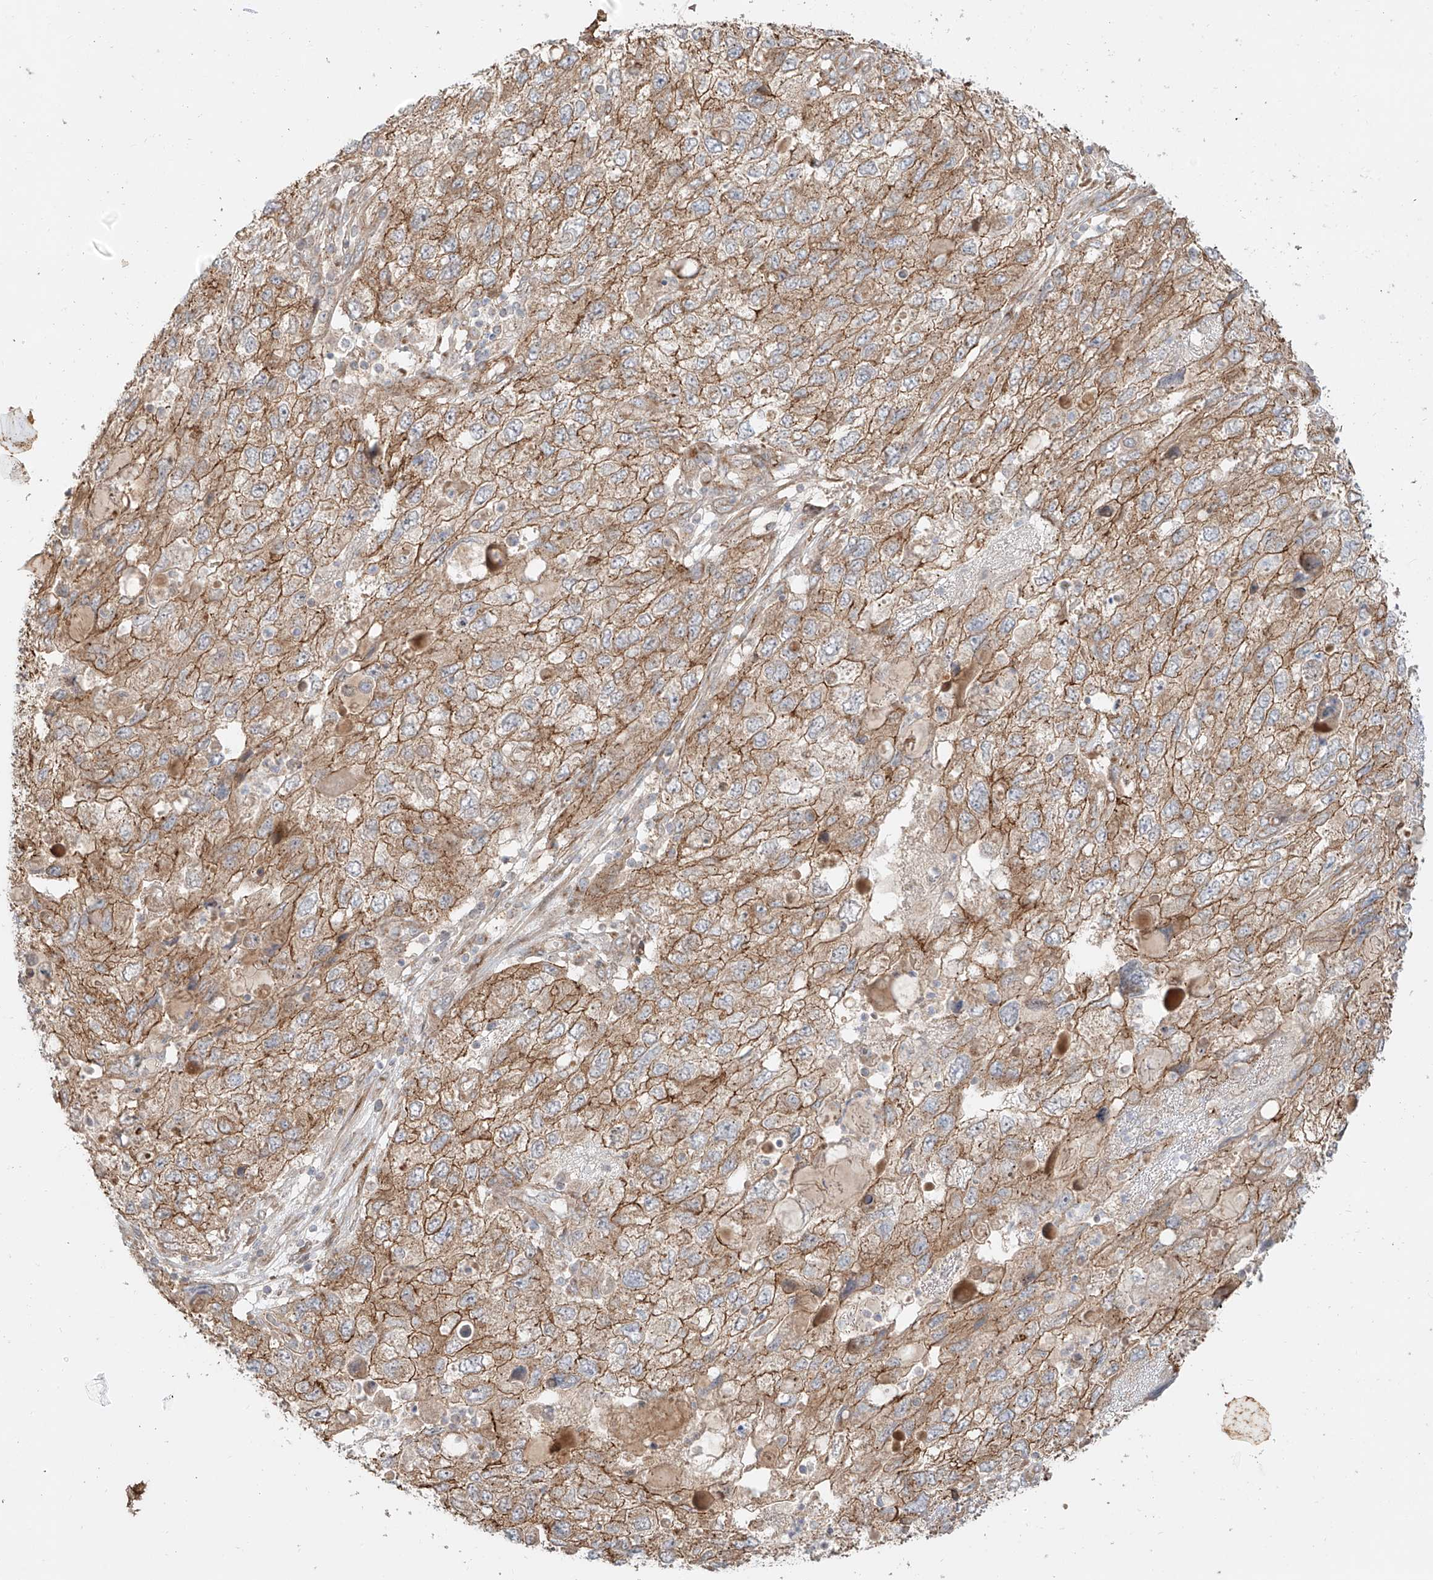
{"staining": {"intensity": "moderate", "quantity": ">75%", "location": "cytoplasmic/membranous"}, "tissue": "endometrial cancer", "cell_type": "Tumor cells", "image_type": "cancer", "snomed": [{"axis": "morphology", "description": "Adenocarcinoma, NOS"}, {"axis": "topography", "description": "Endometrium"}], "caption": "Immunohistochemistry photomicrograph of neoplastic tissue: adenocarcinoma (endometrial) stained using immunohistochemistry shows medium levels of moderate protein expression localized specifically in the cytoplasmic/membranous of tumor cells, appearing as a cytoplasmic/membranous brown color.", "gene": "ZNF287", "patient": {"sex": "female", "age": 49}}